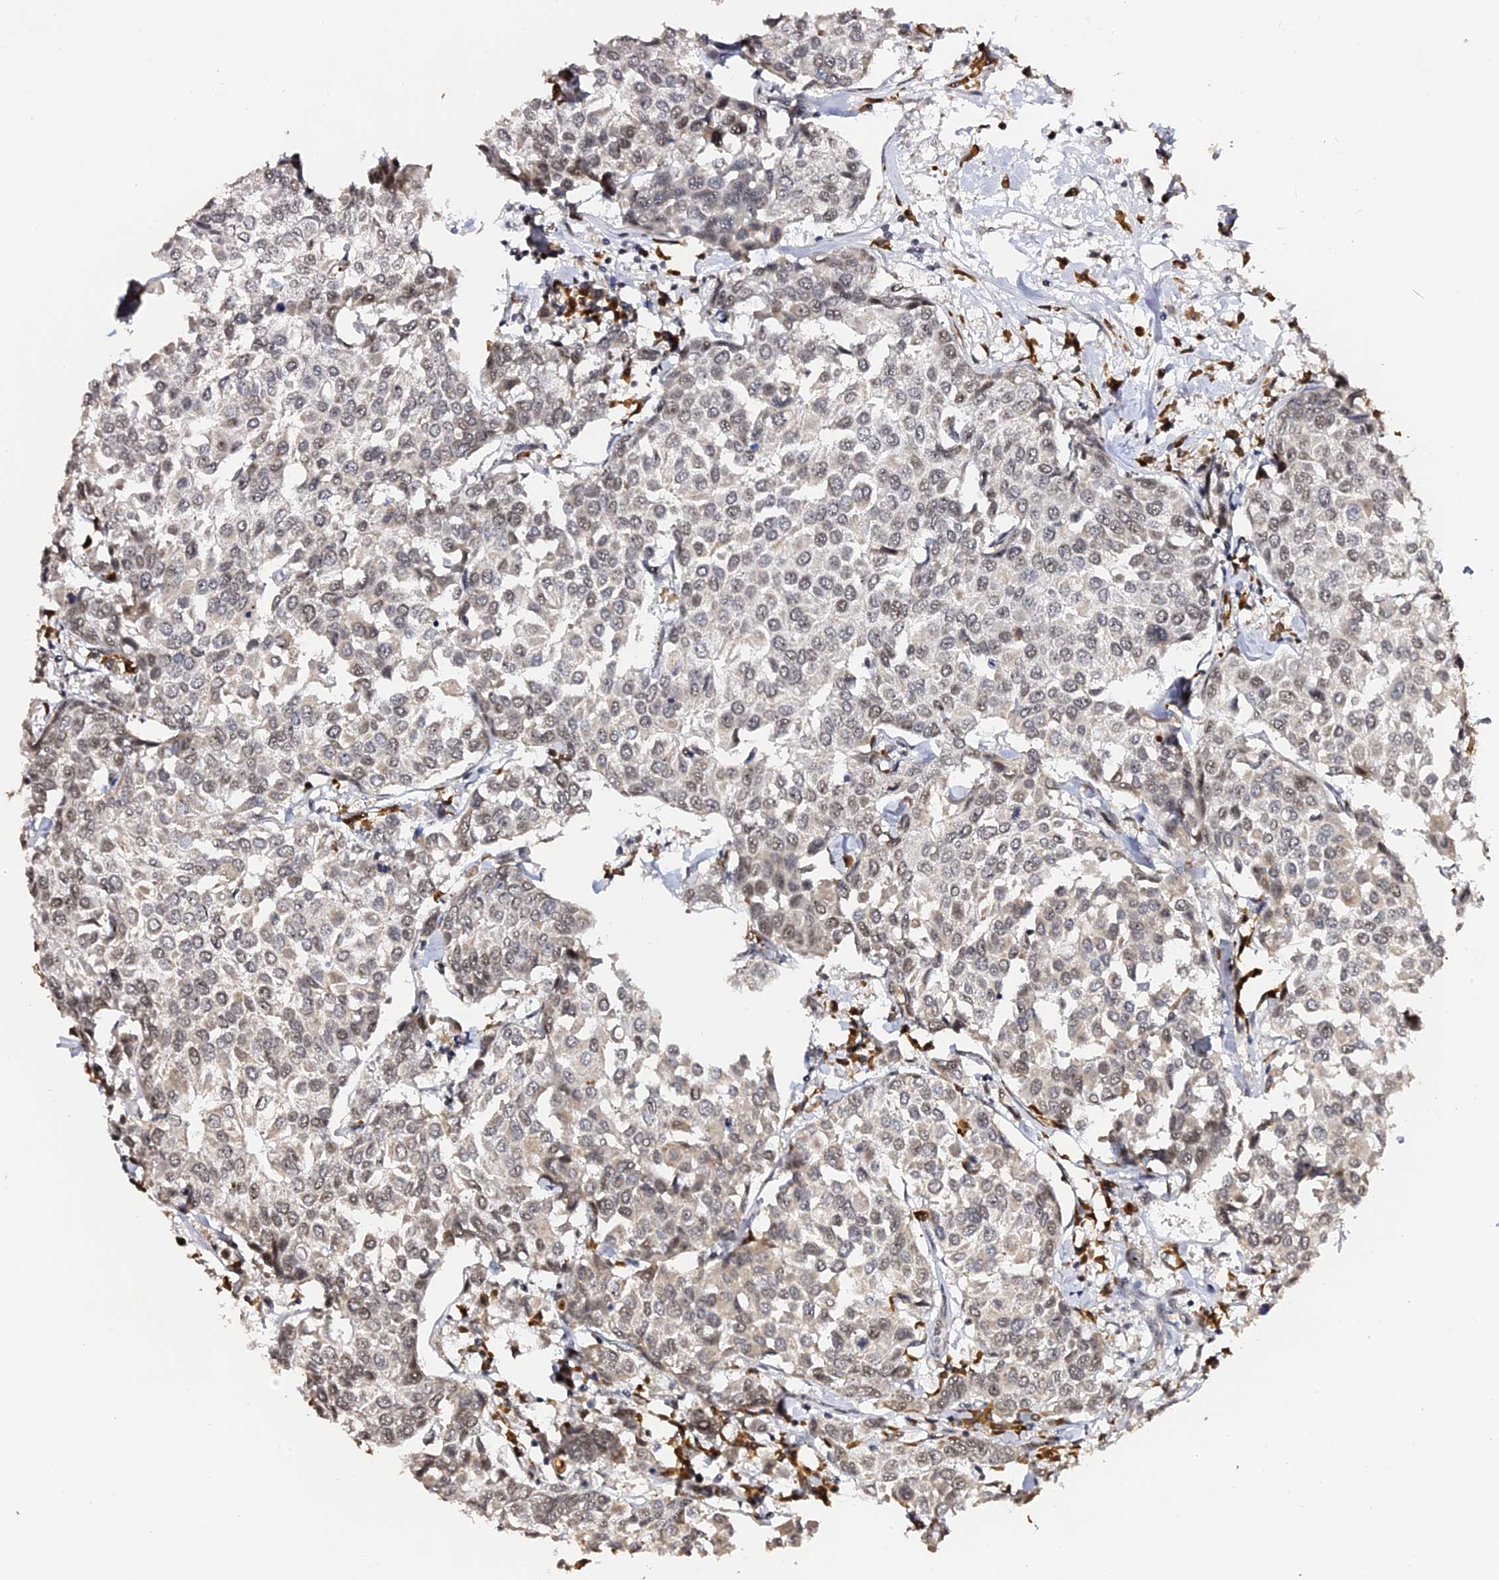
{"staining": {"intensity": "weak", "quantity": "<25%", "location": "nuclear"}, "tissue": "breast cancer", "cell_type": "Tumor cells", "image_type": "cancer", "snomed": [{"axis": "morphology", "description": "Duct carcinoma"}, {"axis": "topography", "description": "Breast"}], "caption": "There is no significant positivity in tumor cells of intraductal carcinoma (breast).", "gene": "MCRS1", "patient": {"sex": "female", "age": 55}}